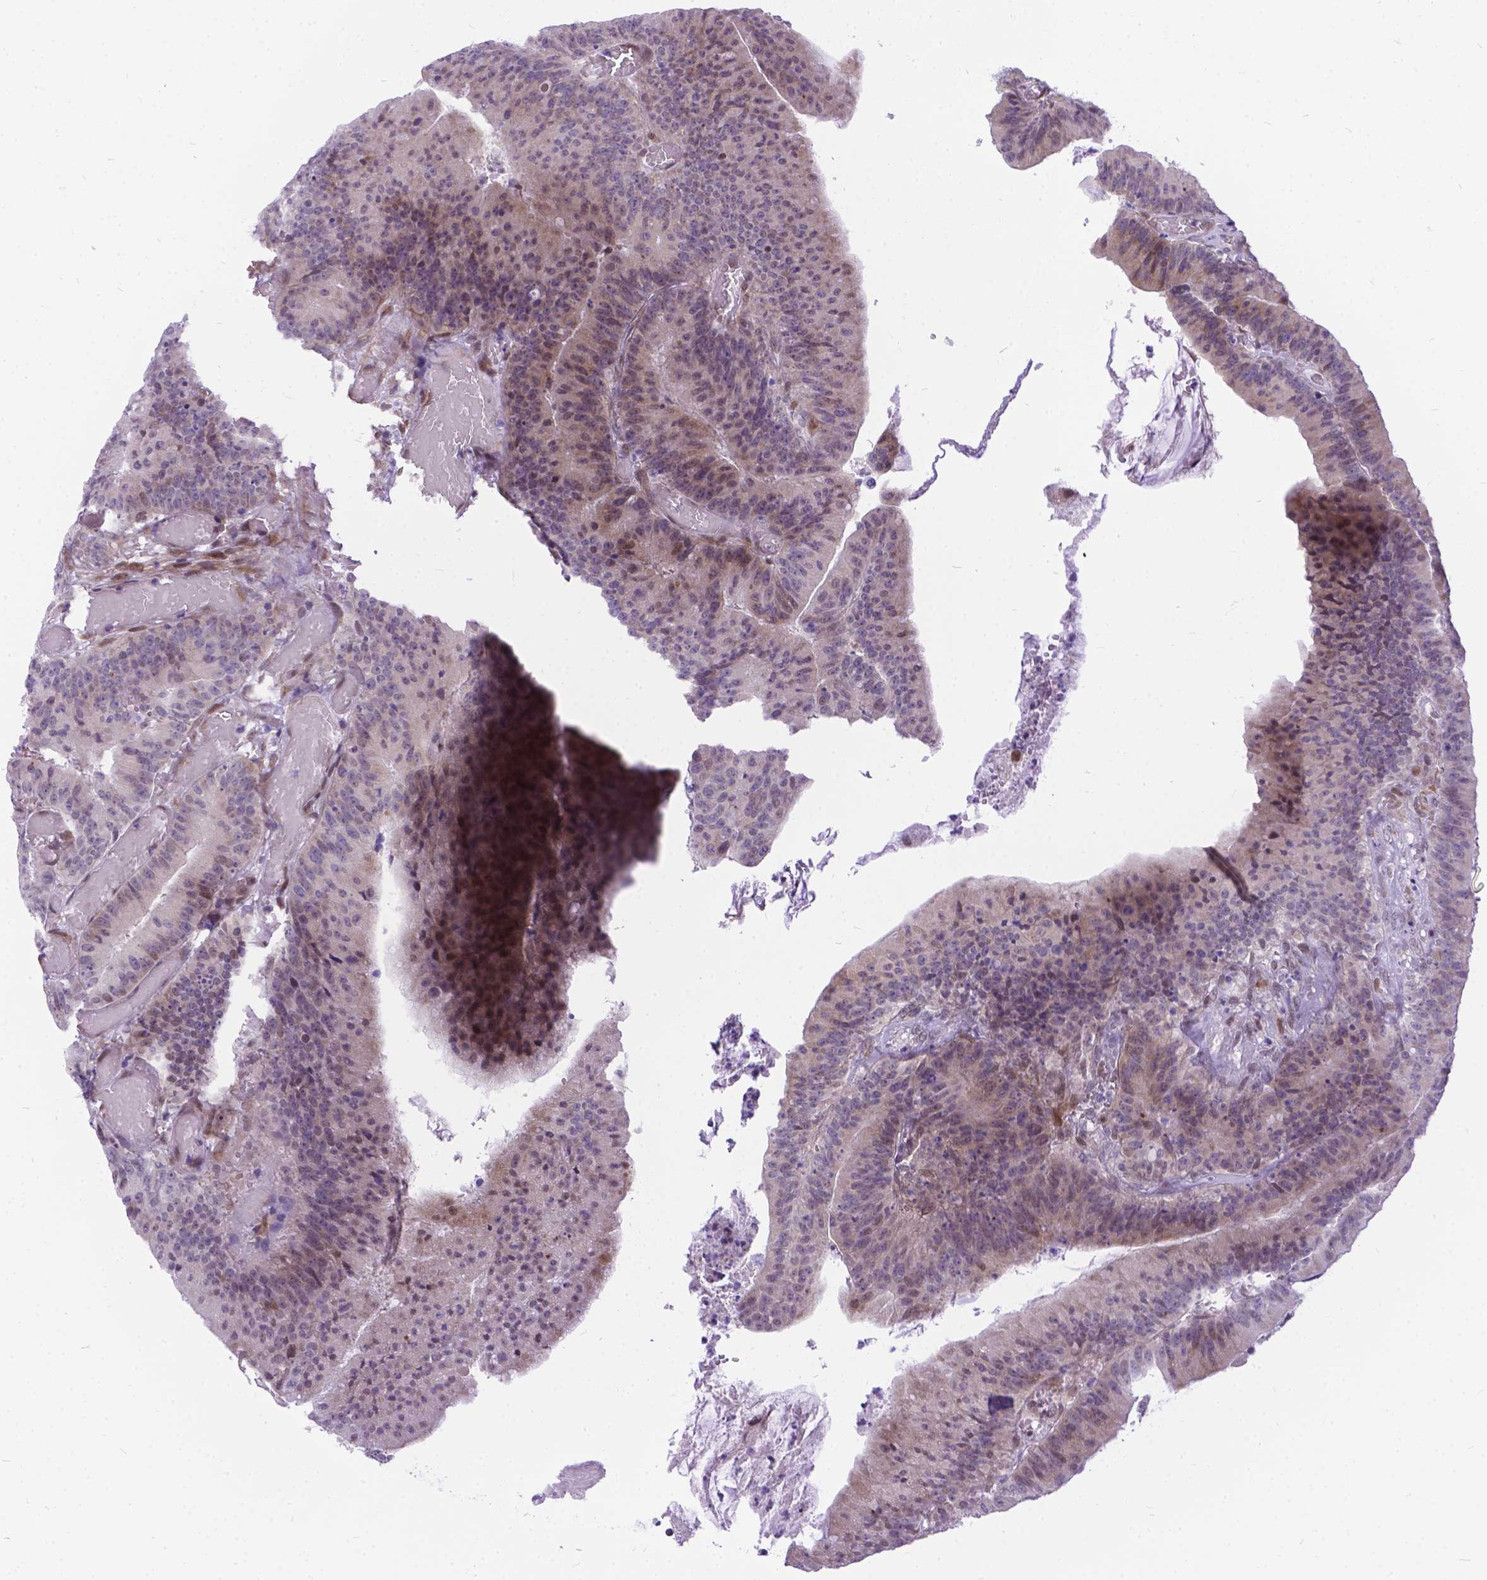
{"staining": {"intensity": "weak", "quantity": "25%-75%", "location": "cytoplasmic/membranous,nuclear"}, "tissue": "colorectal cancer", "cell_type": "Tumor cells", "image_type": "cancer", "snomed": [{"axis": "morphology", "description": "Adenocarcinoma, NOS"}, {"axis": "topography", "description": "Colon"}], "caption": "Colorectal adenocarcinoma stained for a protein exhibits weak cytoplasmic/membranous and nuclear positivity in tumor cells.", "gene": "FAM124B", "patient": {"sex": "female", "age": 78}}